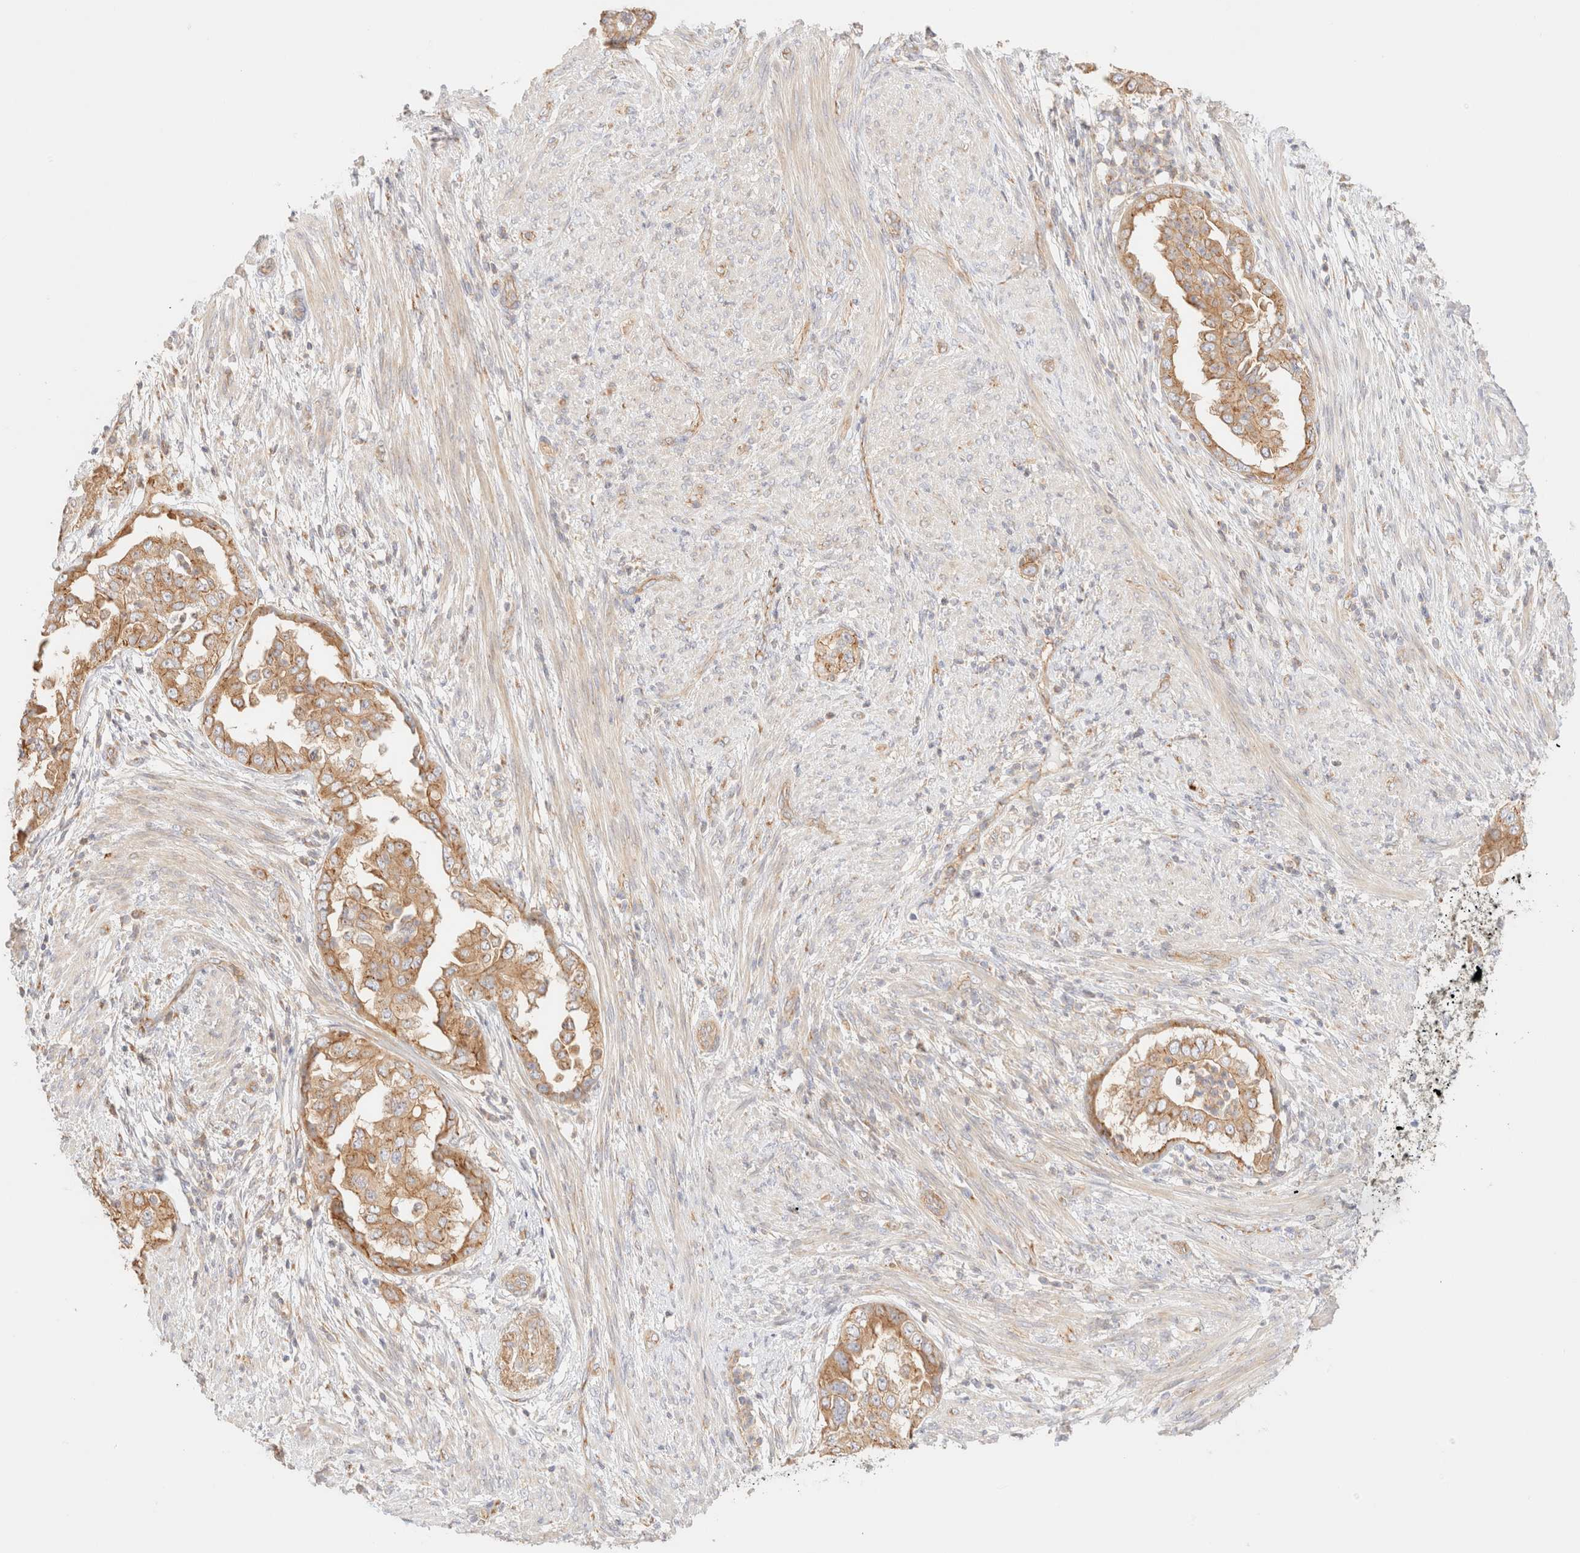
{"staining": {"intensity": "moderate", "quantity": ">75%", "location": "cytoplasmic/membranous"}, "tissue": "endometrial cancer", "cell_type": "Tumor cells", "image_type": "cancer", "snomed": [{"axis": "morphology", "description": "Adenocarcinoma, NOS"}, {"axis": "topography", "description": "Endometrium"}], "caption": "Immunohistochemical staining of human endometrial cancer (adenocarcinoma) shows moderate cytoplasmic/membranous protein positivity in approximately >75% of tumor cells. Immunohistochemistry stains the protein in brown and the nuclei are stained blue.", "gene": "MYO10", "patient": {"sex": "female", "age": 85}}